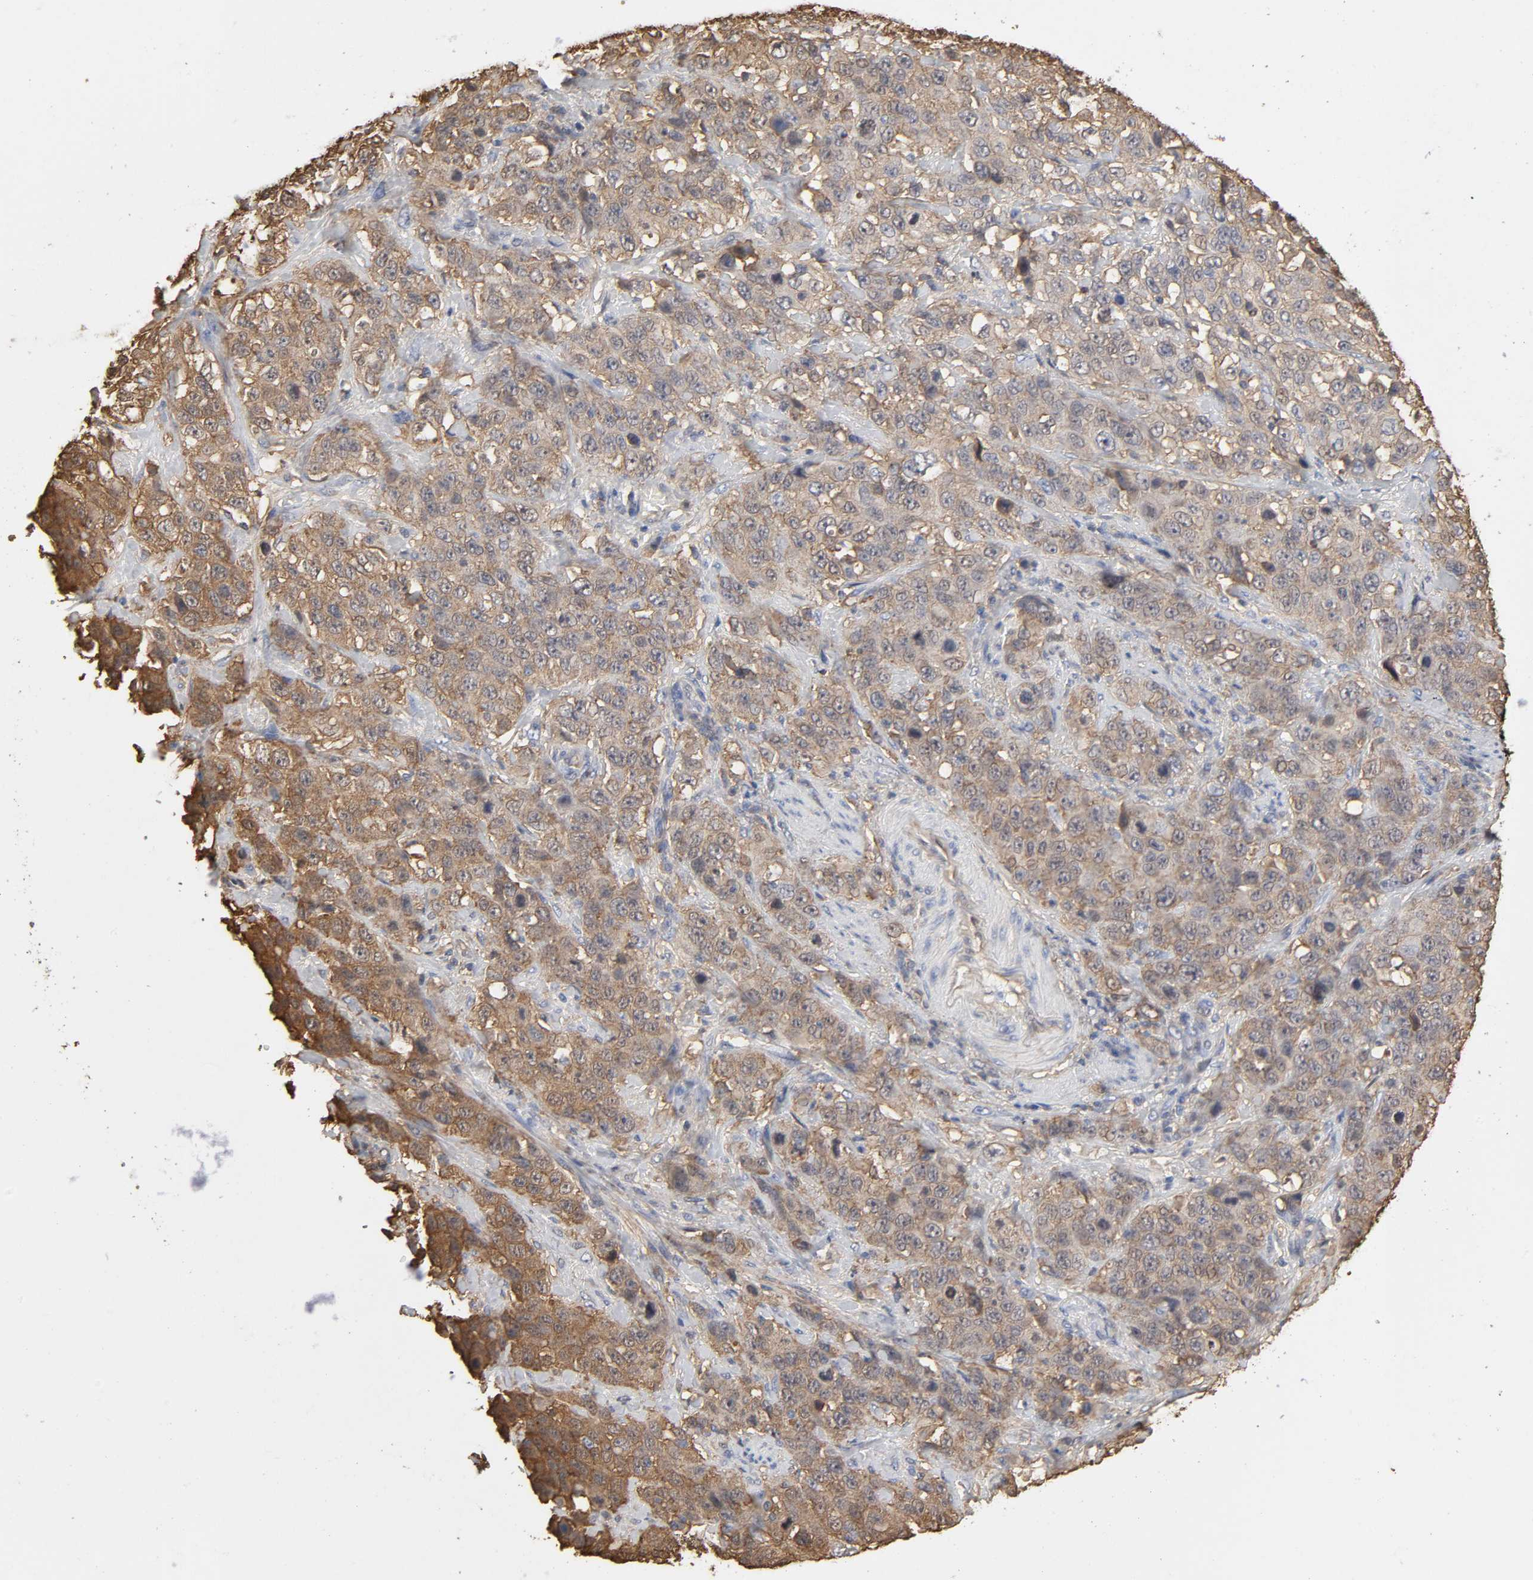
{"staining": {"intensity": "weak", "quantity": ">75%", "location": "cytoplasmic/membranous"}, "tissue": "stomach cancer", "cell_type": "Tumor cells", "image_type": "cancer", "snomed": [{"axis": "morphology", "description": "Normal tissue, NOS"}, {"axis": "morphology", "description": "Adenocarcinoma, NOS"}, {"axis": "topography", "description": "Stomach"}], "caption": "Stomach cancer stained with DAB (3,3'-diaminobenzidine) immunohistochemistry (IHC) demonstrates low levels of weak cytoplasmic/membranous staining in about >75% of tumor cells.", "gene": "ANXA2", "patient": {"sex": "male", "age": 48}}